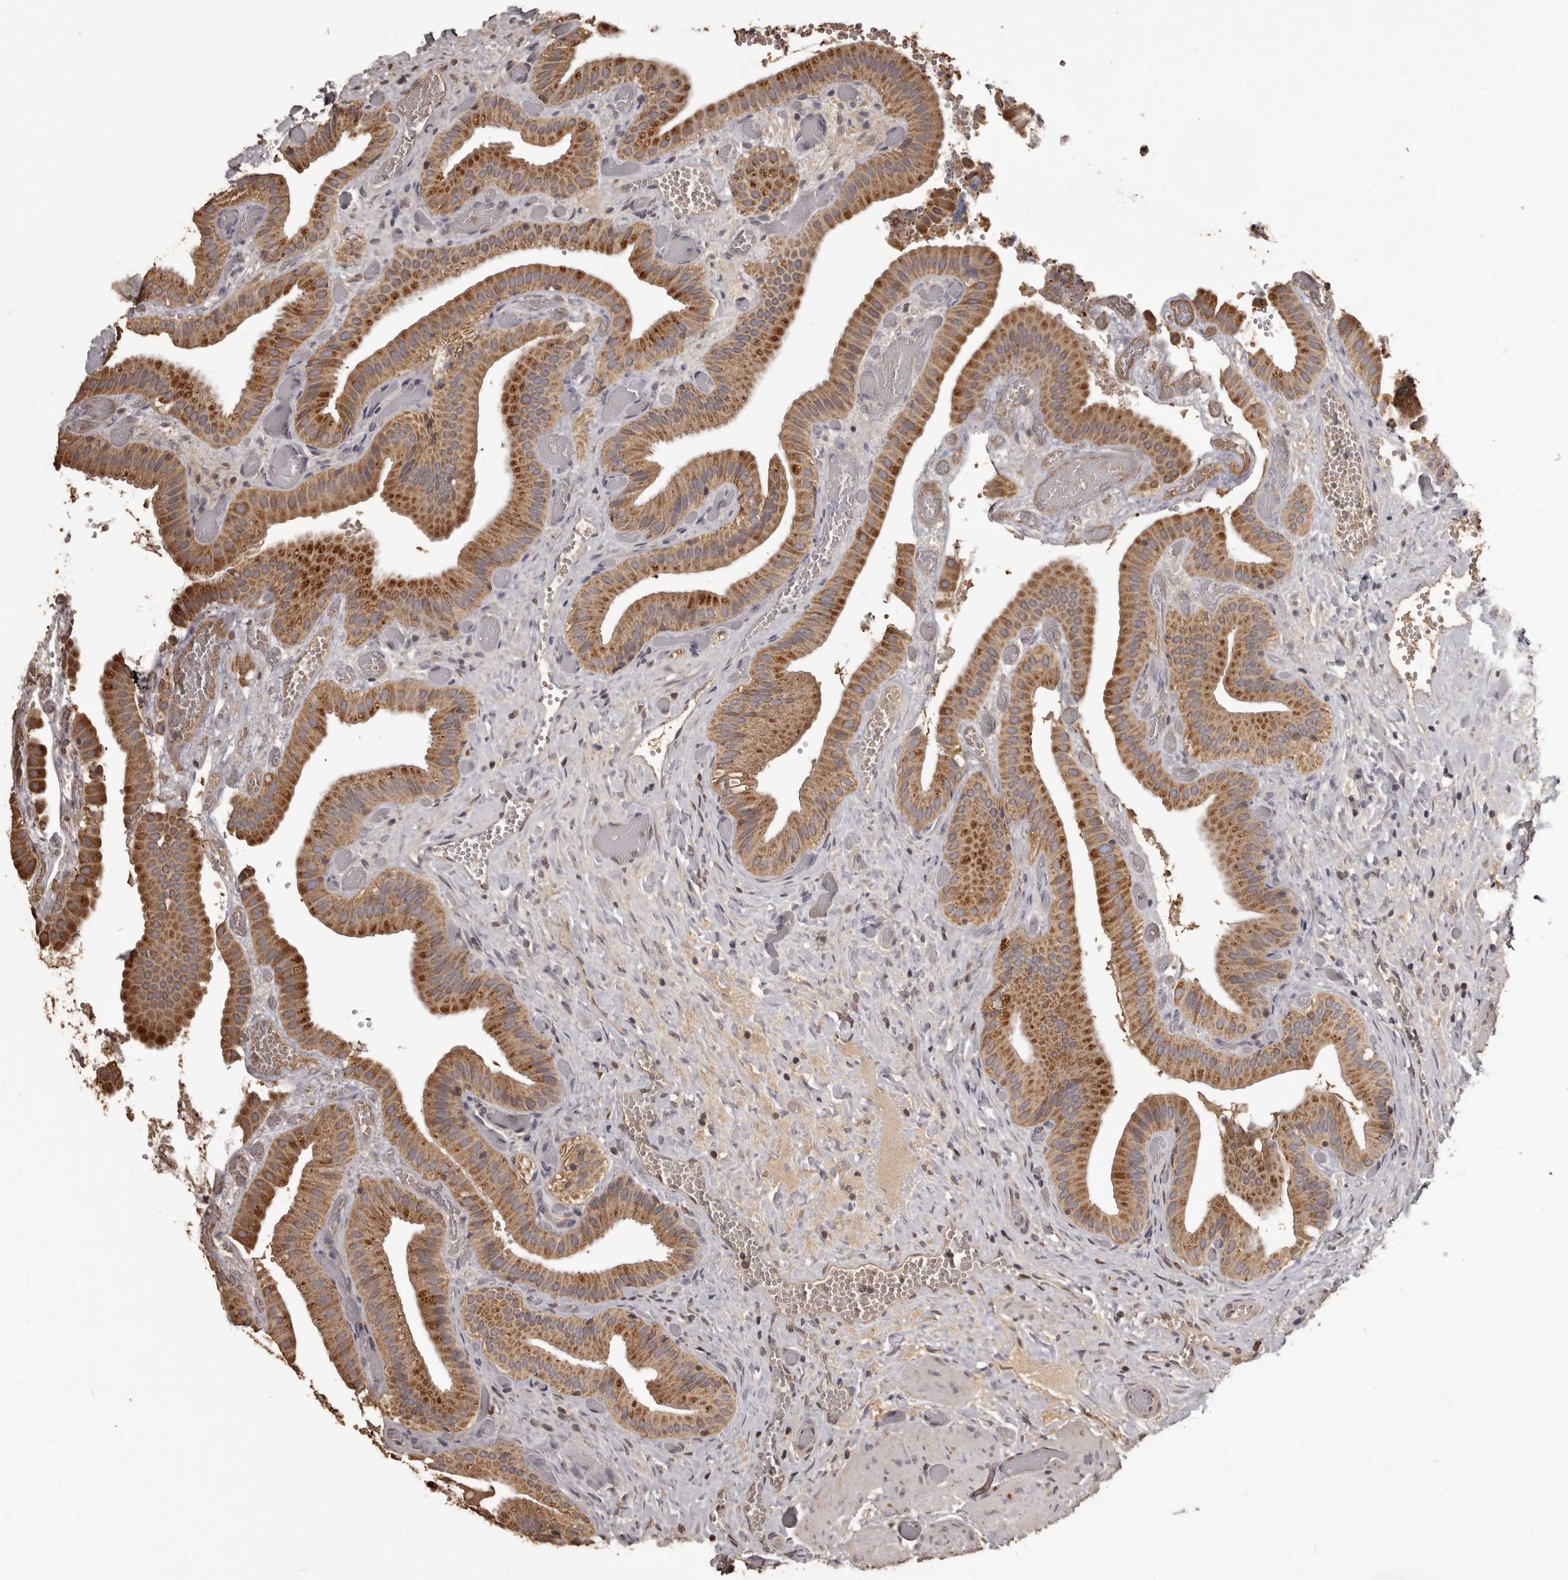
{"staining": {"intensity": "moderate", "quantity": ">75%", "location": "cytoplasmic/membranous"}, "tissue": "gallbladder", "cell_type": "Glandular cells", "image_type": "normal", "snomed": [{"axis": "morphology", "description": "Normal tissue, NOS"}, {"axis": "topography", "description": "Gallbladder"}], "caption": "High-power microscopy captured an immunohistochemistry (IHC) micrograph of benign gallbladder, revealing moderate cytoplasmic/membranous staining in approximately >75% of glandular cells.", "gene": "MGAT5", "patient": {"sex": "female", "age": 64}}